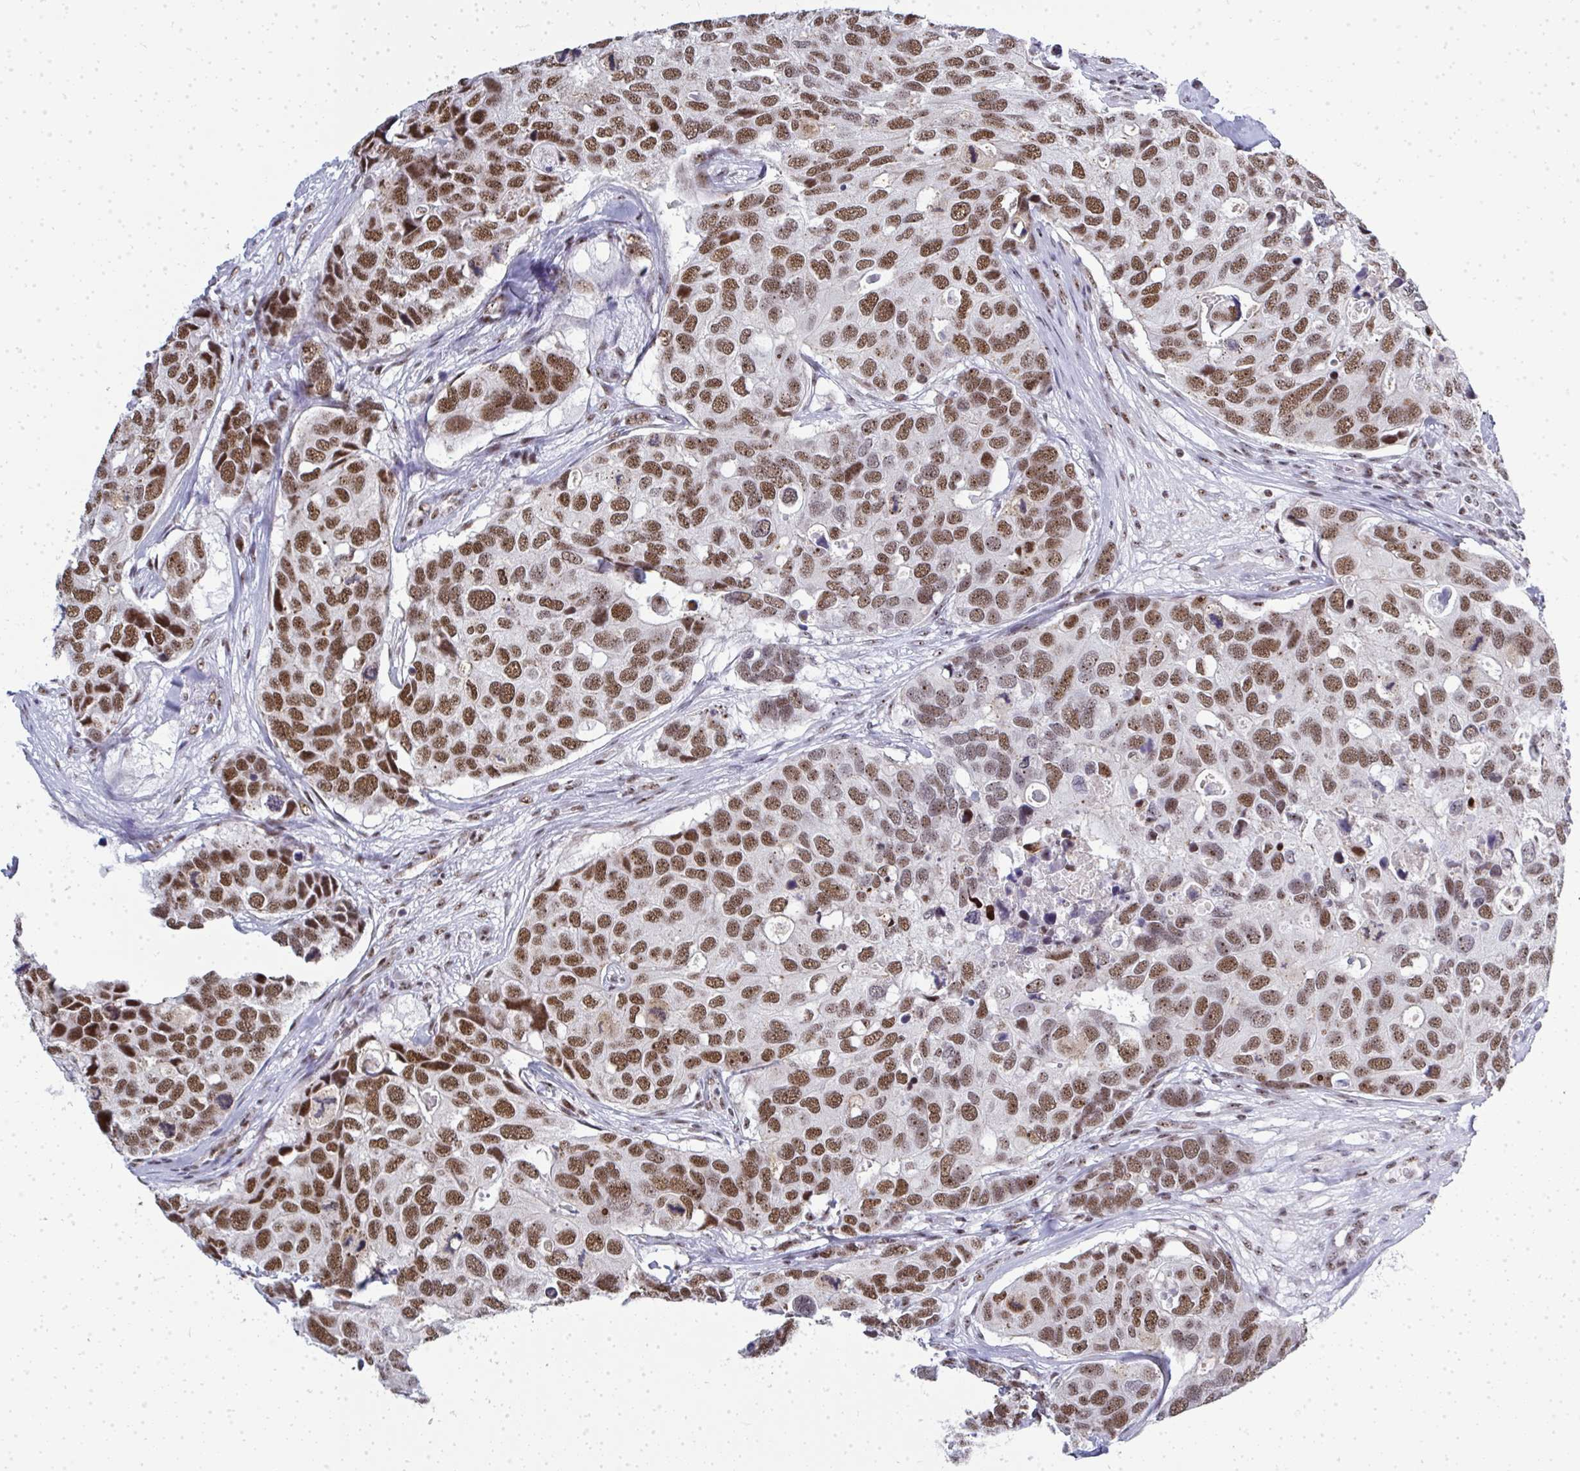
{"staining": {"intensity": "moderate", "quantity": ">75%", "location": "nuclear"}, "tissue": "breast cancer", "cell_type": "Tumor cells", "image_type": "cancer", "snomed": [{"axis": "morphology", "description": "Duct carcinoma"}, {"axis": "topography", "description": "Breast"}], "caption": "Intraductal carcinoma (breast) stained with immunohistochemistry displays moderate nuclear positivity in approximately >75% of tumor cells.", "gene": "SIRT7", "patient": {"sex": "female", "age": 83}}